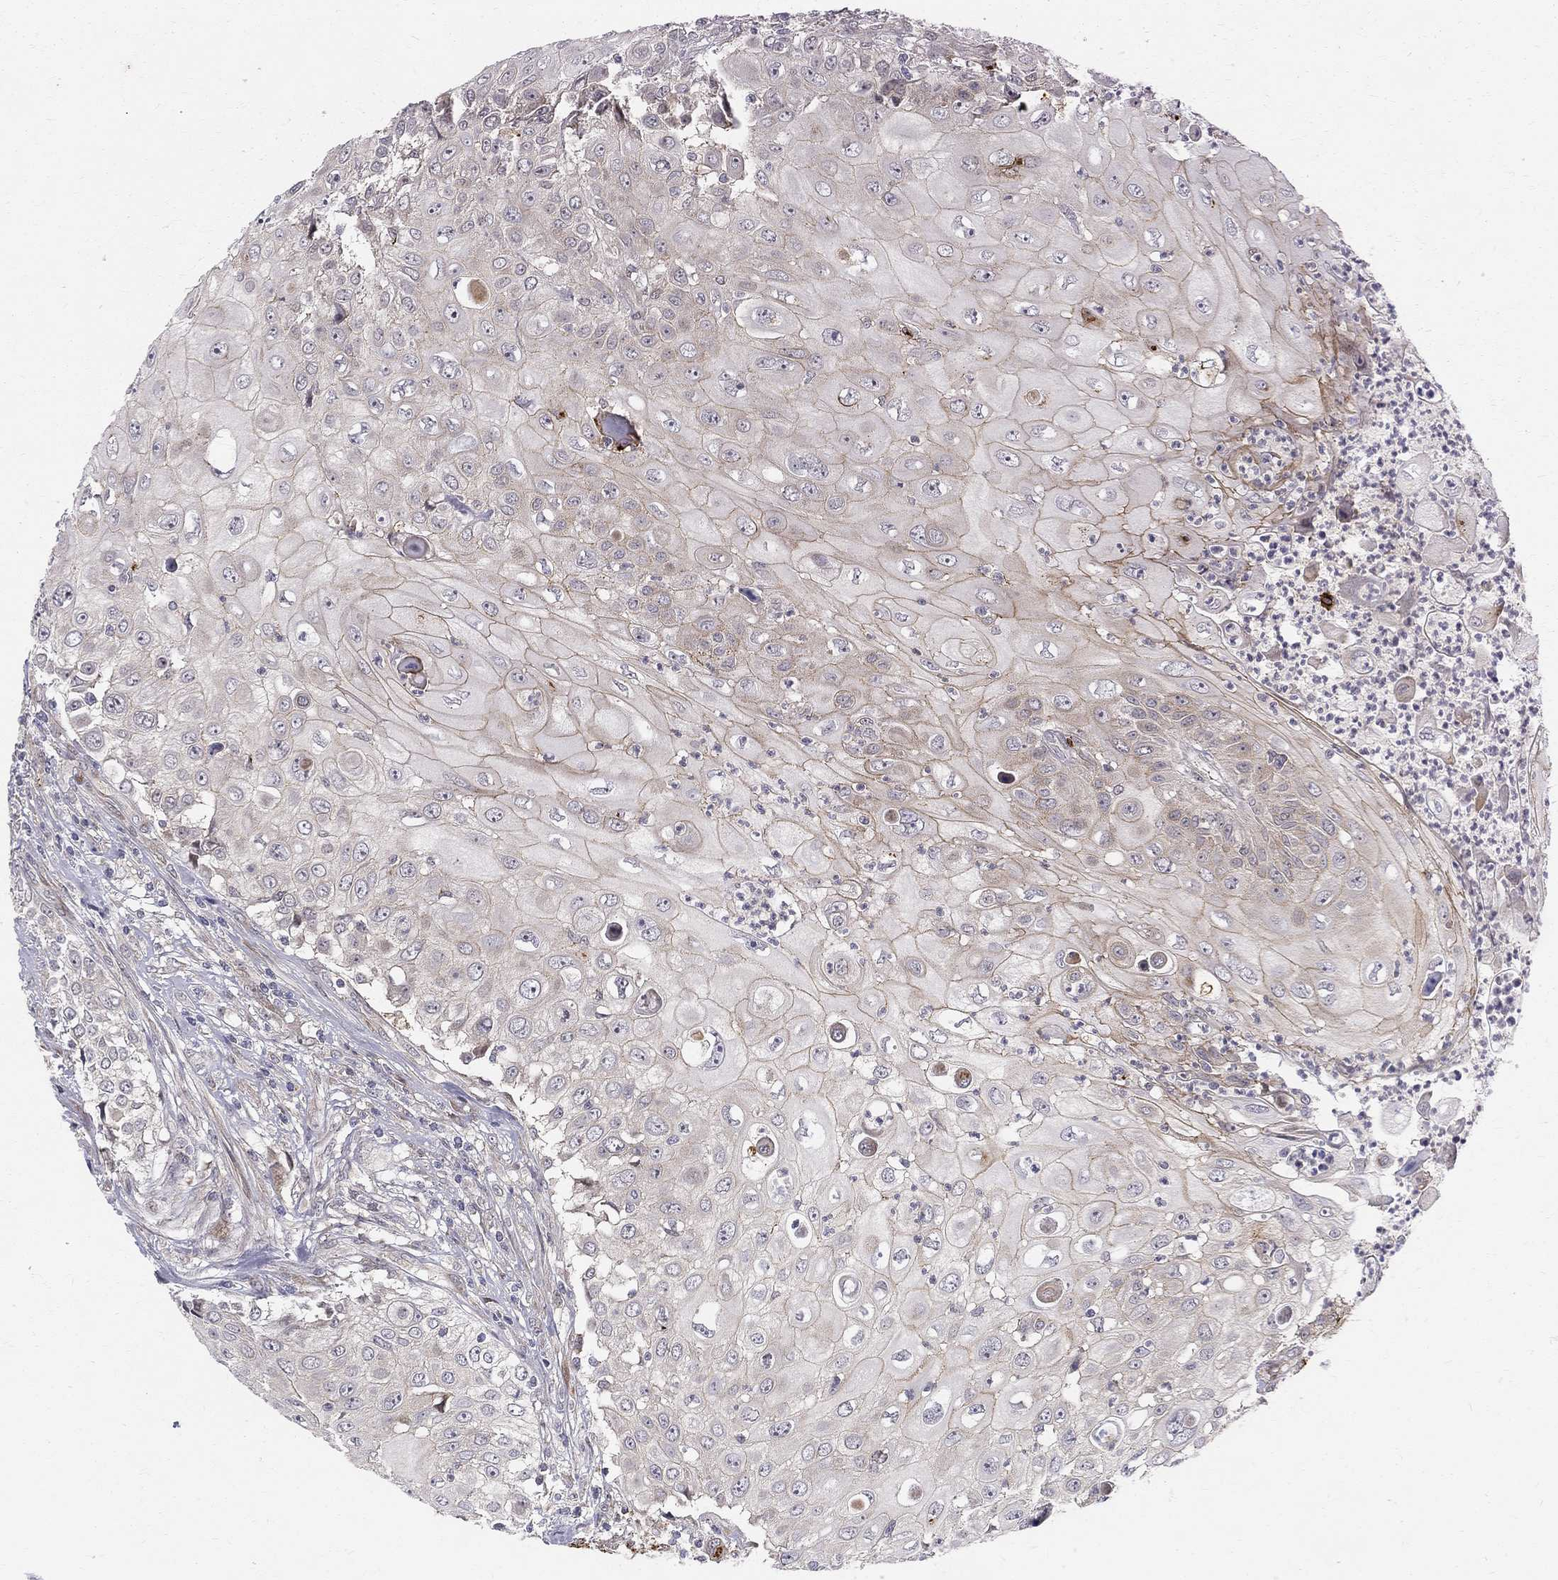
{"staining": {"intensity": "moderate", "quantity": "<25%", "location": "cytoplasmic/membranous"}, "tissue": "urothelial cancer", "cell_type": "Tumor cells", "image_type": "cancer", "snomed": [{"axis": "morphology", "description": "Urothelial carcinoma, High grade"}, {"axis": "topography", "description": "Urinary bladder"}], "caption": "Moderate cytoplasmic/membranous expression for a protein is identified in about <25% of tumor cells of urothelial cancer using immunohistochemistry (IHC).", "gene": "WDR19", "patient": {"sex": "female", "age": 79}}